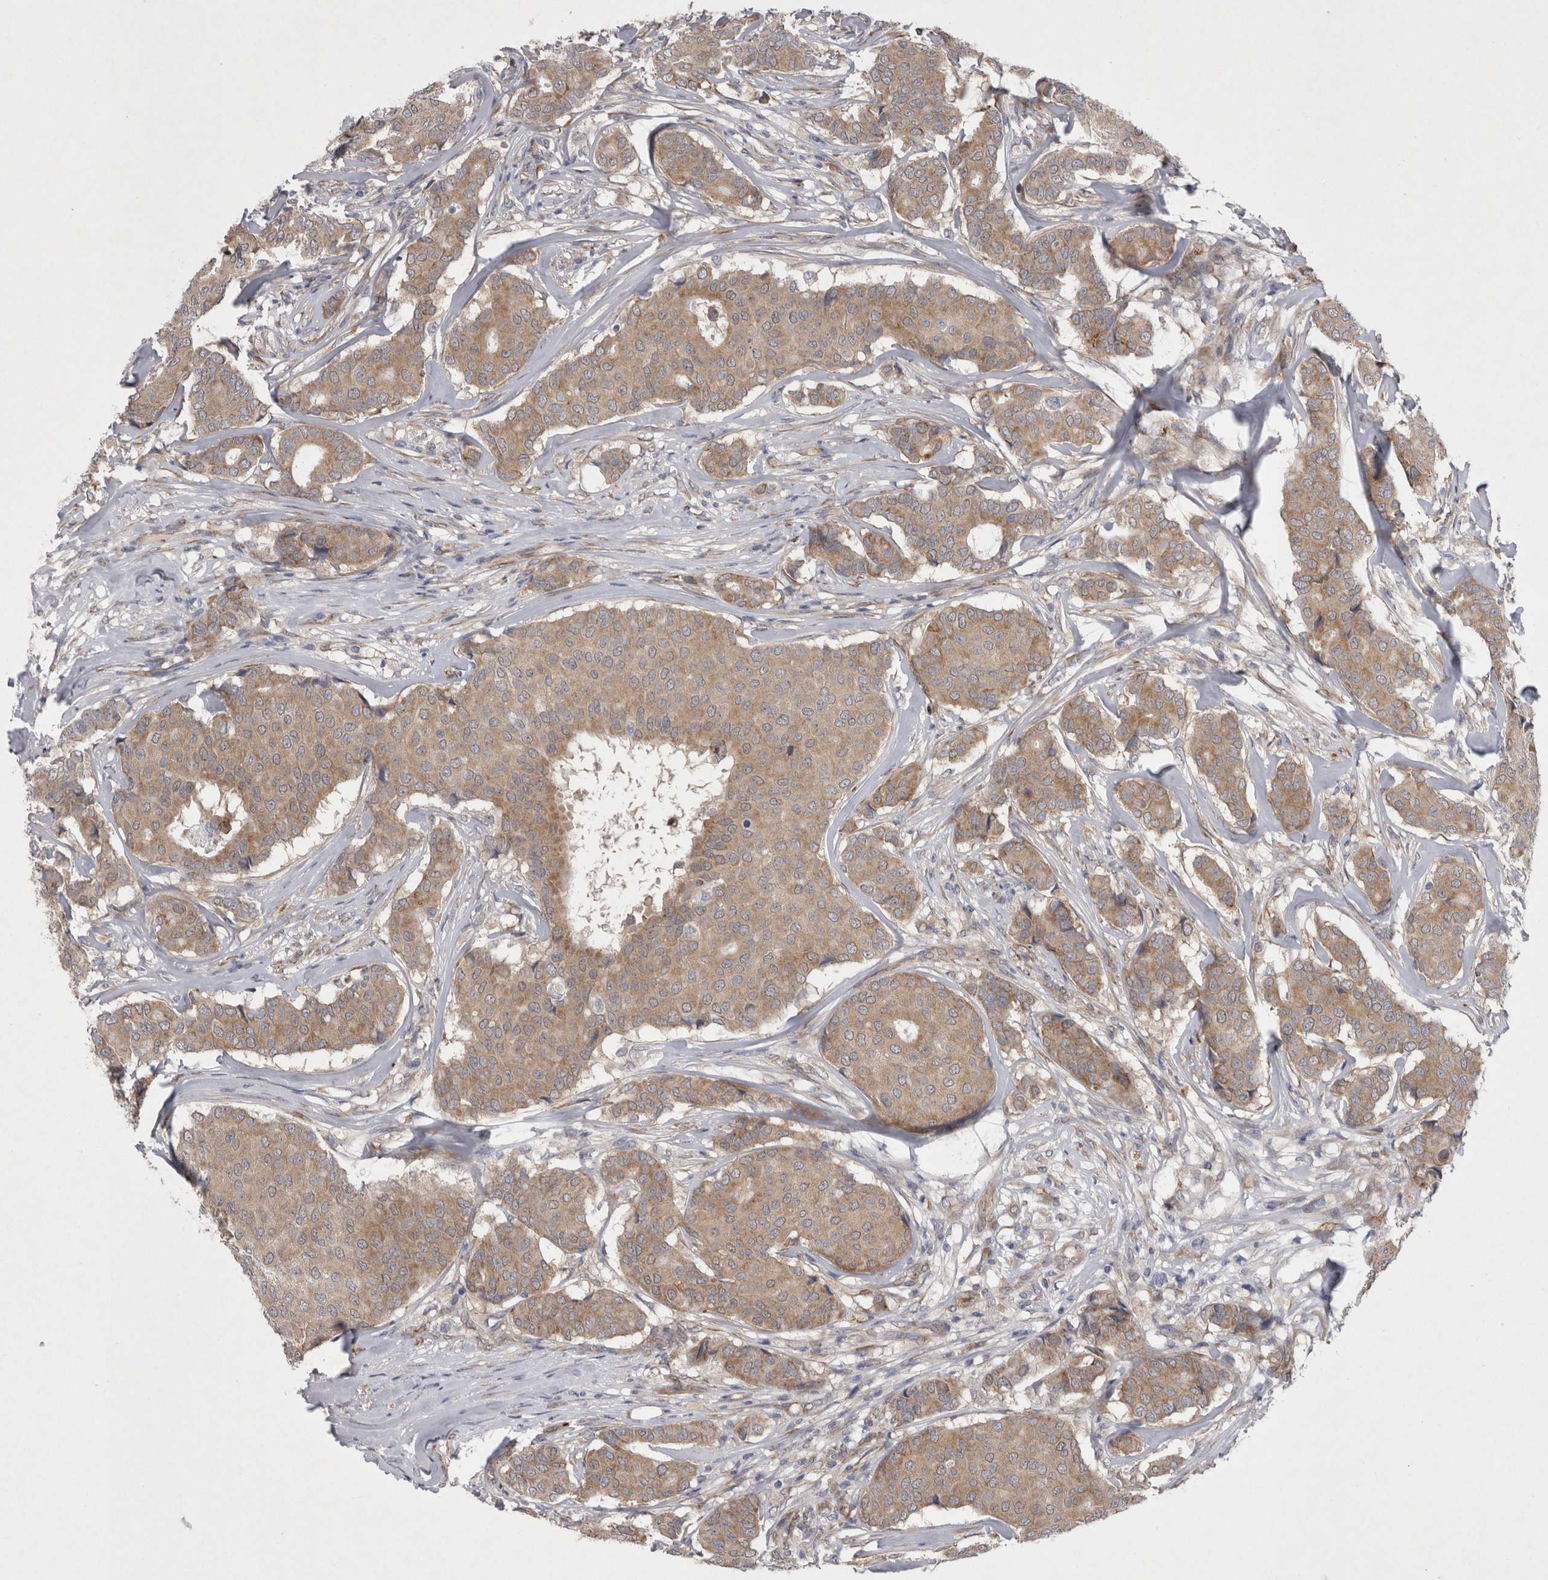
{"staining": {"intensity": "weak", "quantity": ">75%", "location": "cytoplasmic/membranous"}, "tissue": "breast cancer", "cell_type": "Tumor cells", "image_type": "cancer", "snomed": [{"axis": "morphology", "description": "Duct carcinoma"}, {"axis": "topography", "description": "Breast"}], "caption": "Brown immunohistochemical staining in human breast cancer shows weak cytoplasmic/membranous positivity in approximately >75% of tumor cells.", "gene": "DDX6", "patient": {"sex": "female", "age": 75}}